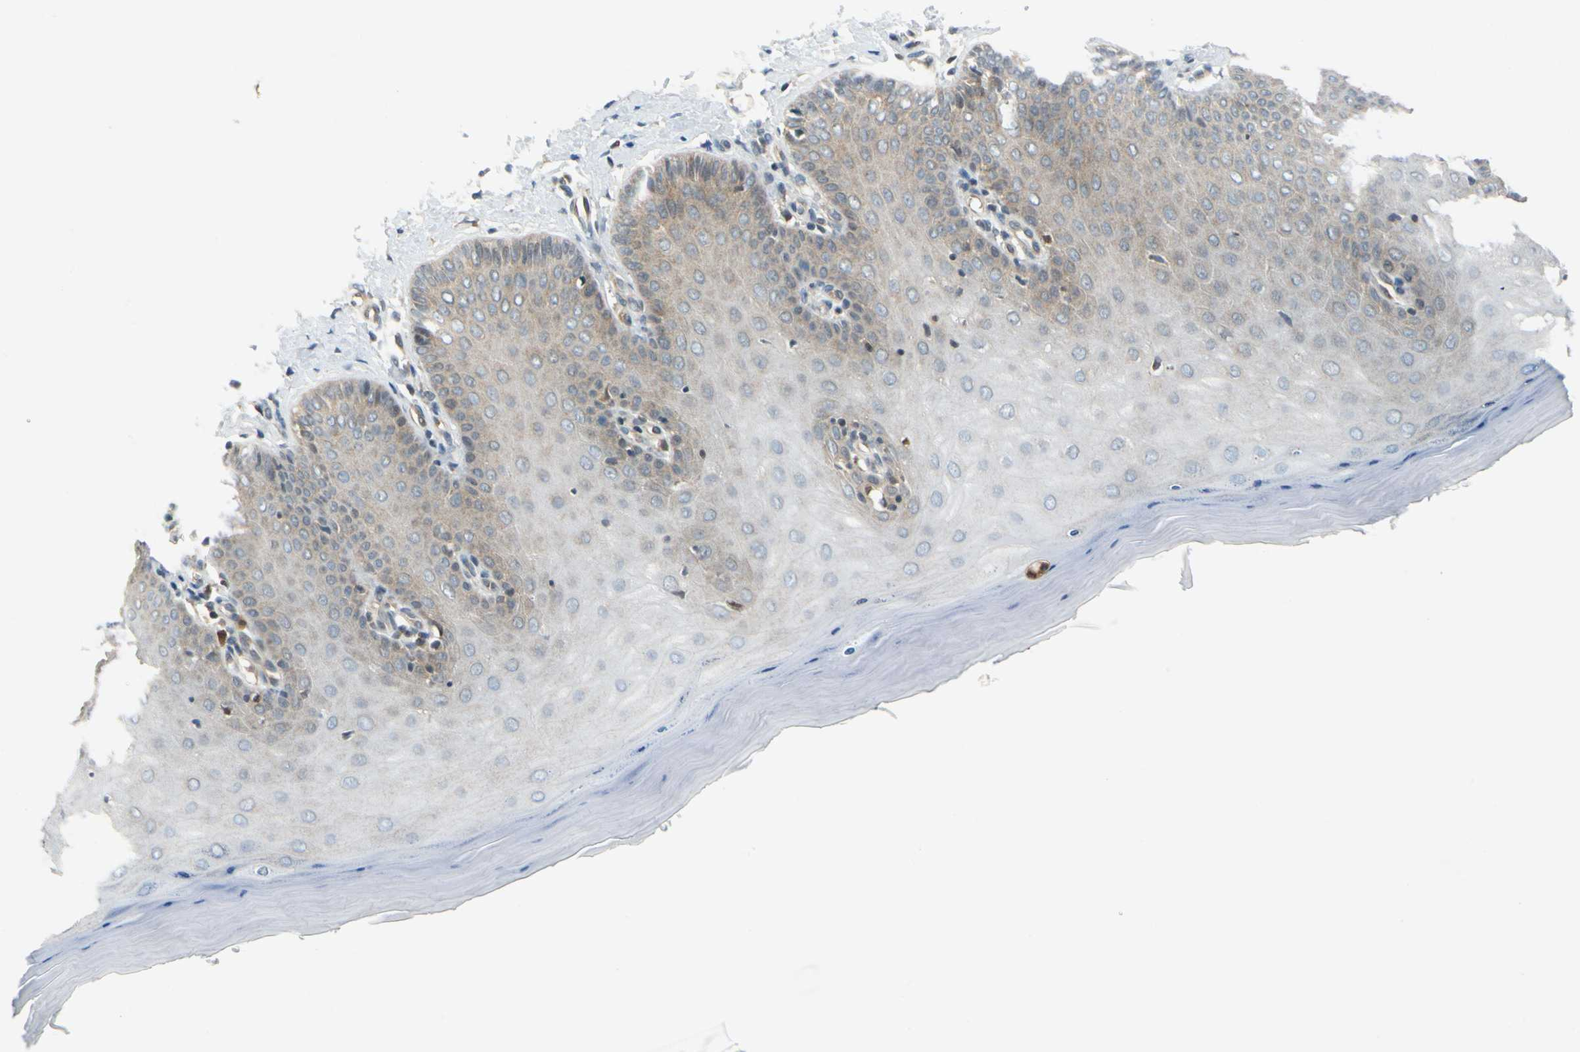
{"staining": {"intensity": "negative", "quantity": "none", "location": "none"}, "tissue": "cervix", "cell_type": "Glandular cells", "image_type": "normal", "snomed": [{"axis": "morphology", "description": "Normal tissue, NOS"}, {"axis": "topography", "description": "Cervix"}], "caption": "High magnification brightfield microscopy of normal cervix stained with DAB (3,3'-diaminobenzidine) (brown) and counterstained with hematoxylin (blue): glandular cells show no significant expression. Brightfield microscopy of IHC stained with DAB (3,3'-diaminobenzidine) (brown) and hematoxylin (blue), captured at high magnification.", "gene": "MAPK9", "patient": {"sex": "female", "age": 55}}